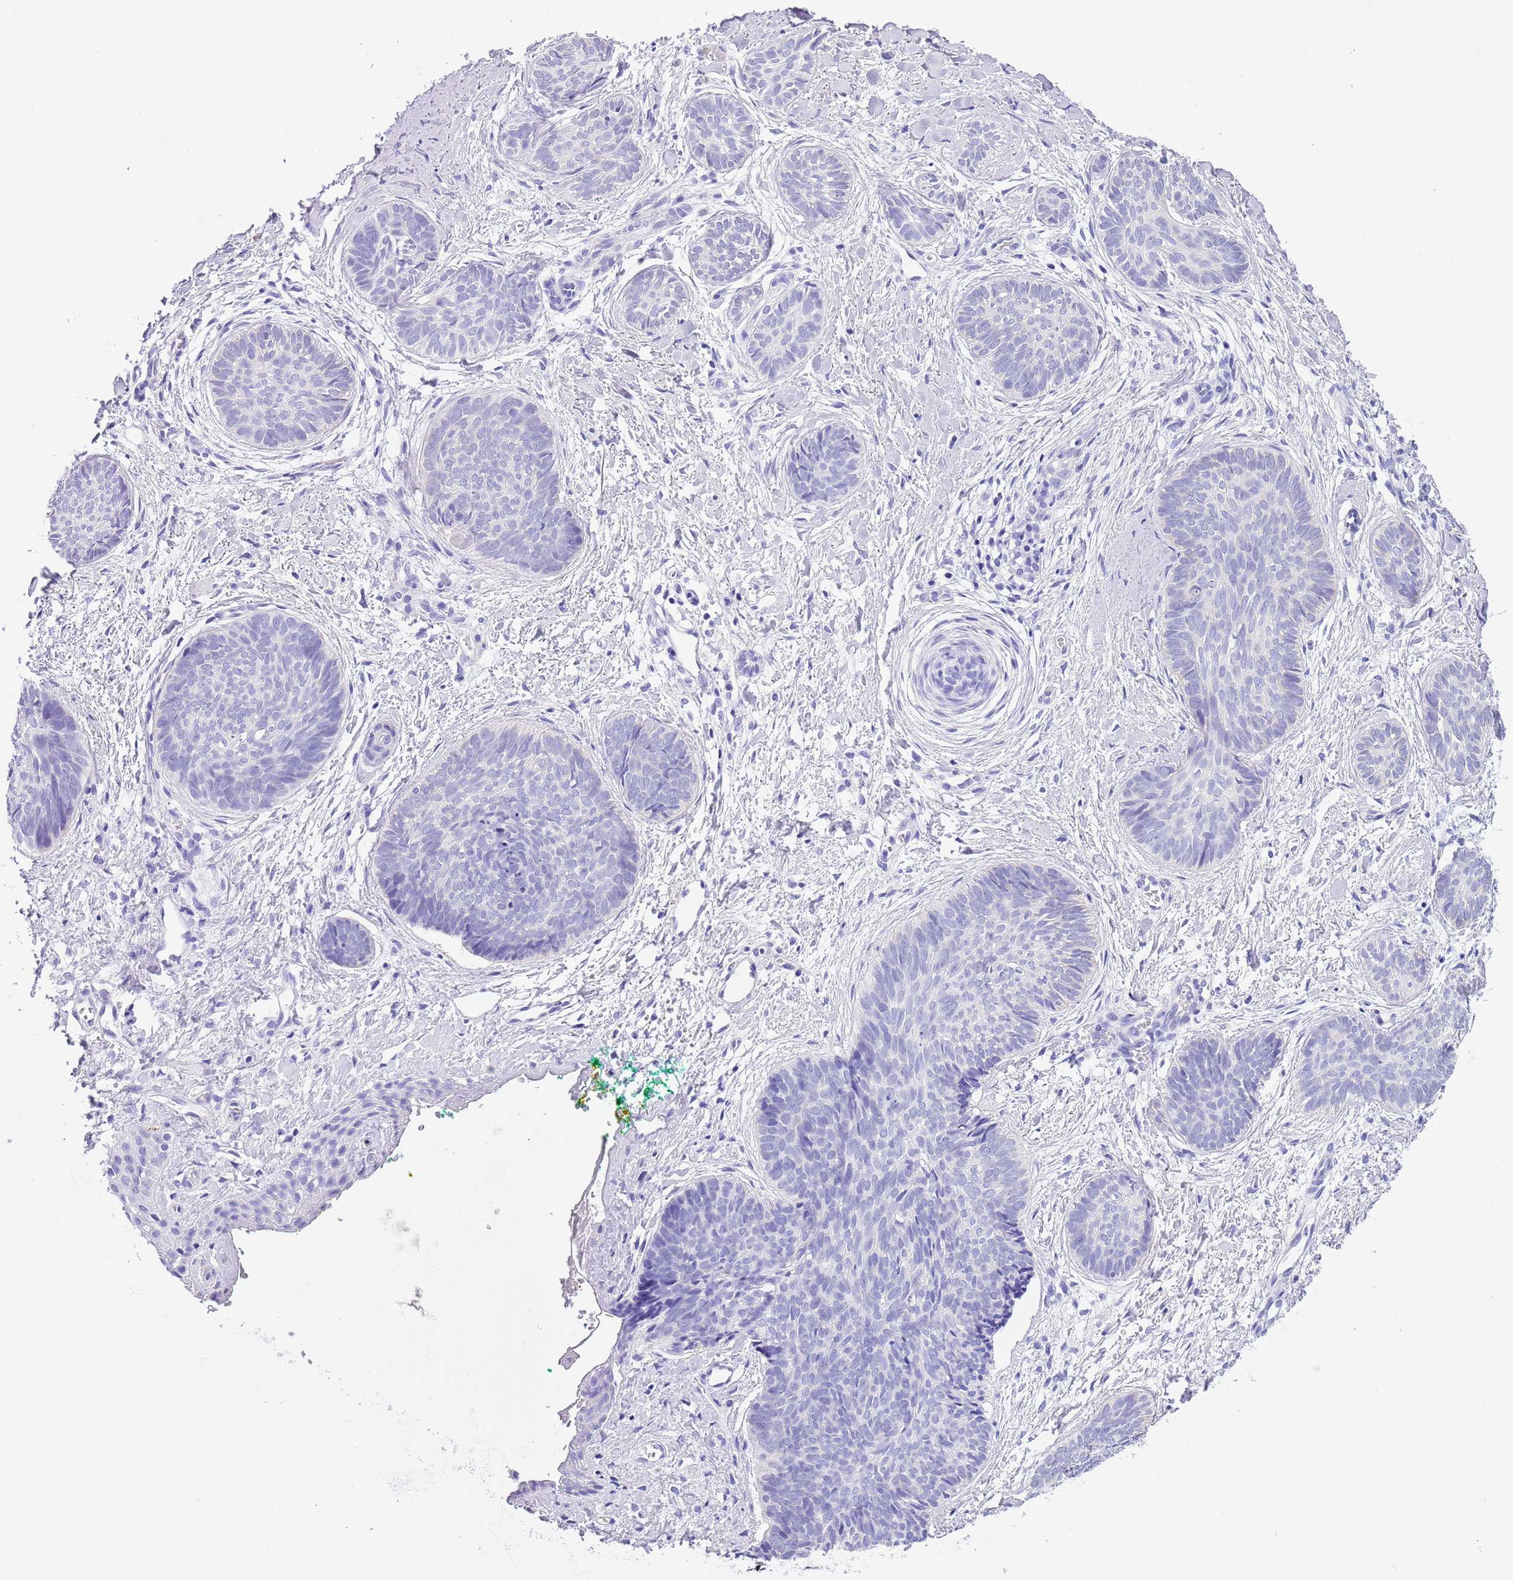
{"staining": {"intensity": "negative", "quantity": "none", "location": "none"}, "tissue": "skin cancer", "cell_type": "Tumor cells", "image_type": "cancer", "snomed": [{"axis": "morphology", "description": "Basal cell carcinoma"}, {"axis": "topography", "description": "Skin"}], "caption": "An IHC histopathology image of skin cancer is shown. There is no staining in tumor cells of skin cancer.", "gene": "TMEM185B", "patient": {"sex": "female", "age": 81}}